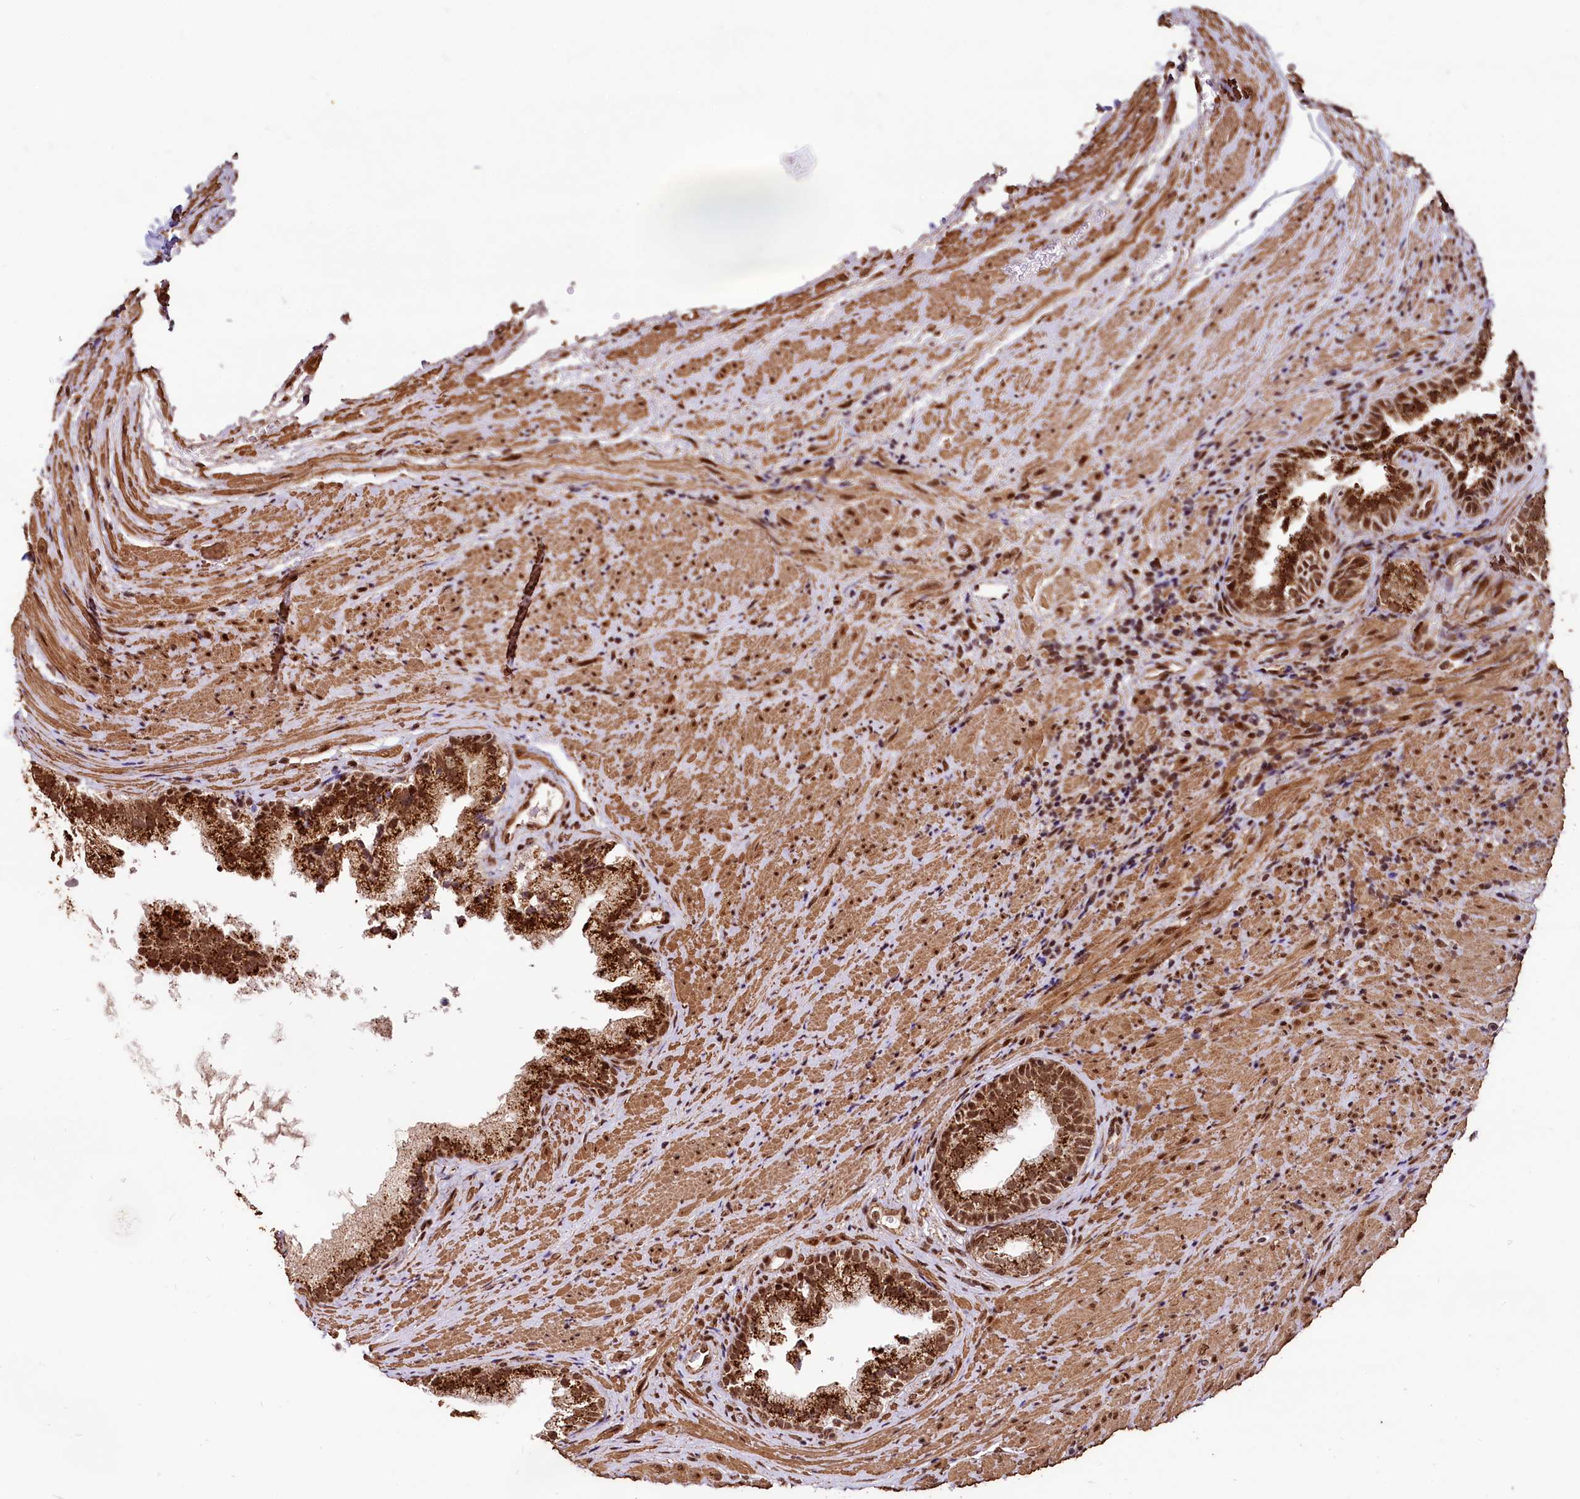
{"staining": {"intensity": "strong", "quantity": ">75%", "location": "cytoplasmic/membranous,nuclear"}, "tissue": "prostate", "cell_type": "Glandular cells", "image_type": "normal", "snomed": [{"axis": "morphology", "description": "Normal tissue, NOS"}, {"axis": "topography", "description": "Prostate"}], "caption": "A brown stain shows strong cytoplasmic/membranous,nuclear expression of a protein in glandular cells of unremarkable human prostate.", "gene": "PDS5B", "patient": {"sex": "male", "age": 76}}